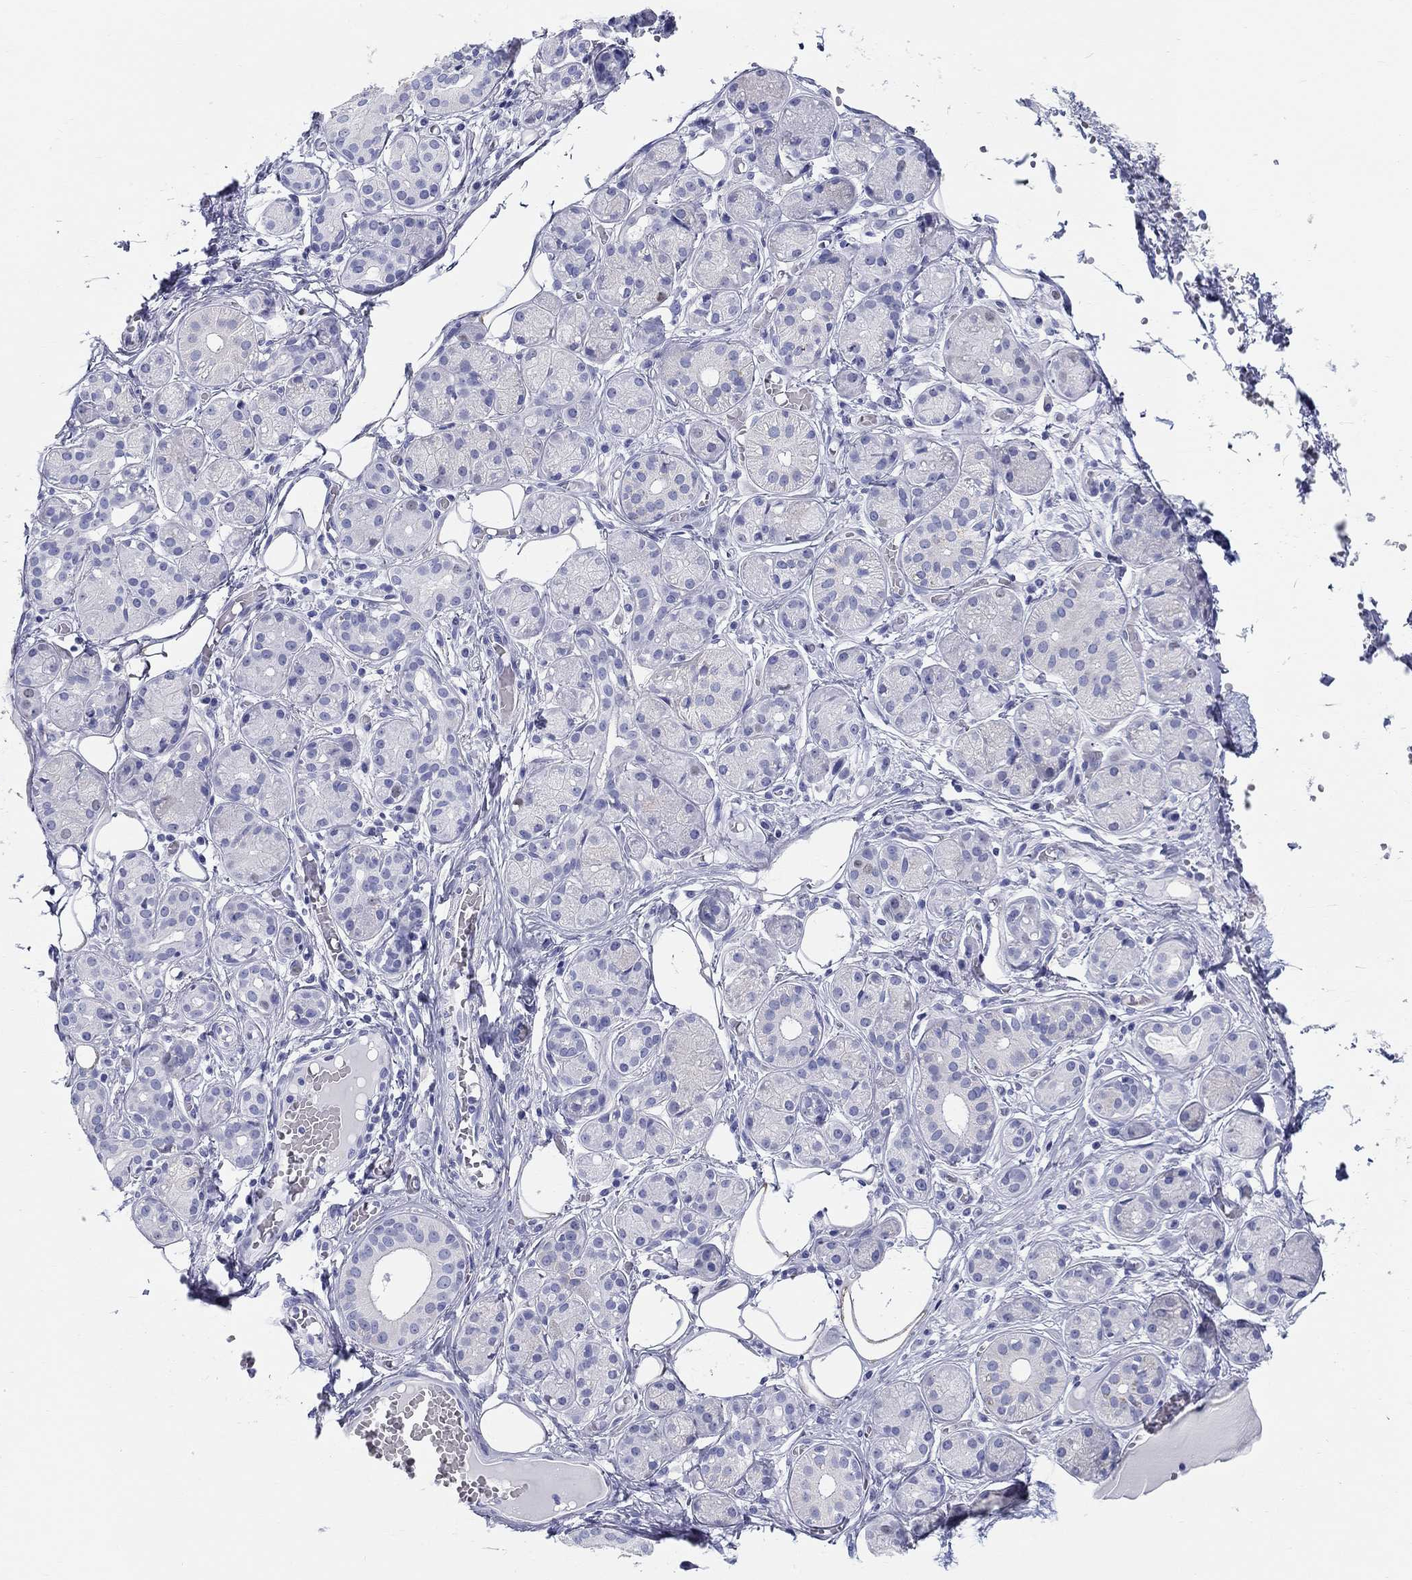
{"staining": {"intensity": "negative", "quantity": "none", "location": "none"}, "tissue": "salivary gland", "cell_type": "Glandular cells", "image_type": "normal", "snomed": [{"axis": "morphology", "description": "Normal tissue, NOS"}, {"axis": "topography", "description": "Salivary gland"}, {"axis": "topography", "description": "Peripheral nerve tissue"}], "caption": "IHC of unremarkable salivary gland exhibits no staining in glandular cells. (DAB (3,3'-diaminobenzidine) immunohistochemistry (IHC), high magnification).", "gene": "LAMP5", "patient": {"sex": "male", "age": 71}}